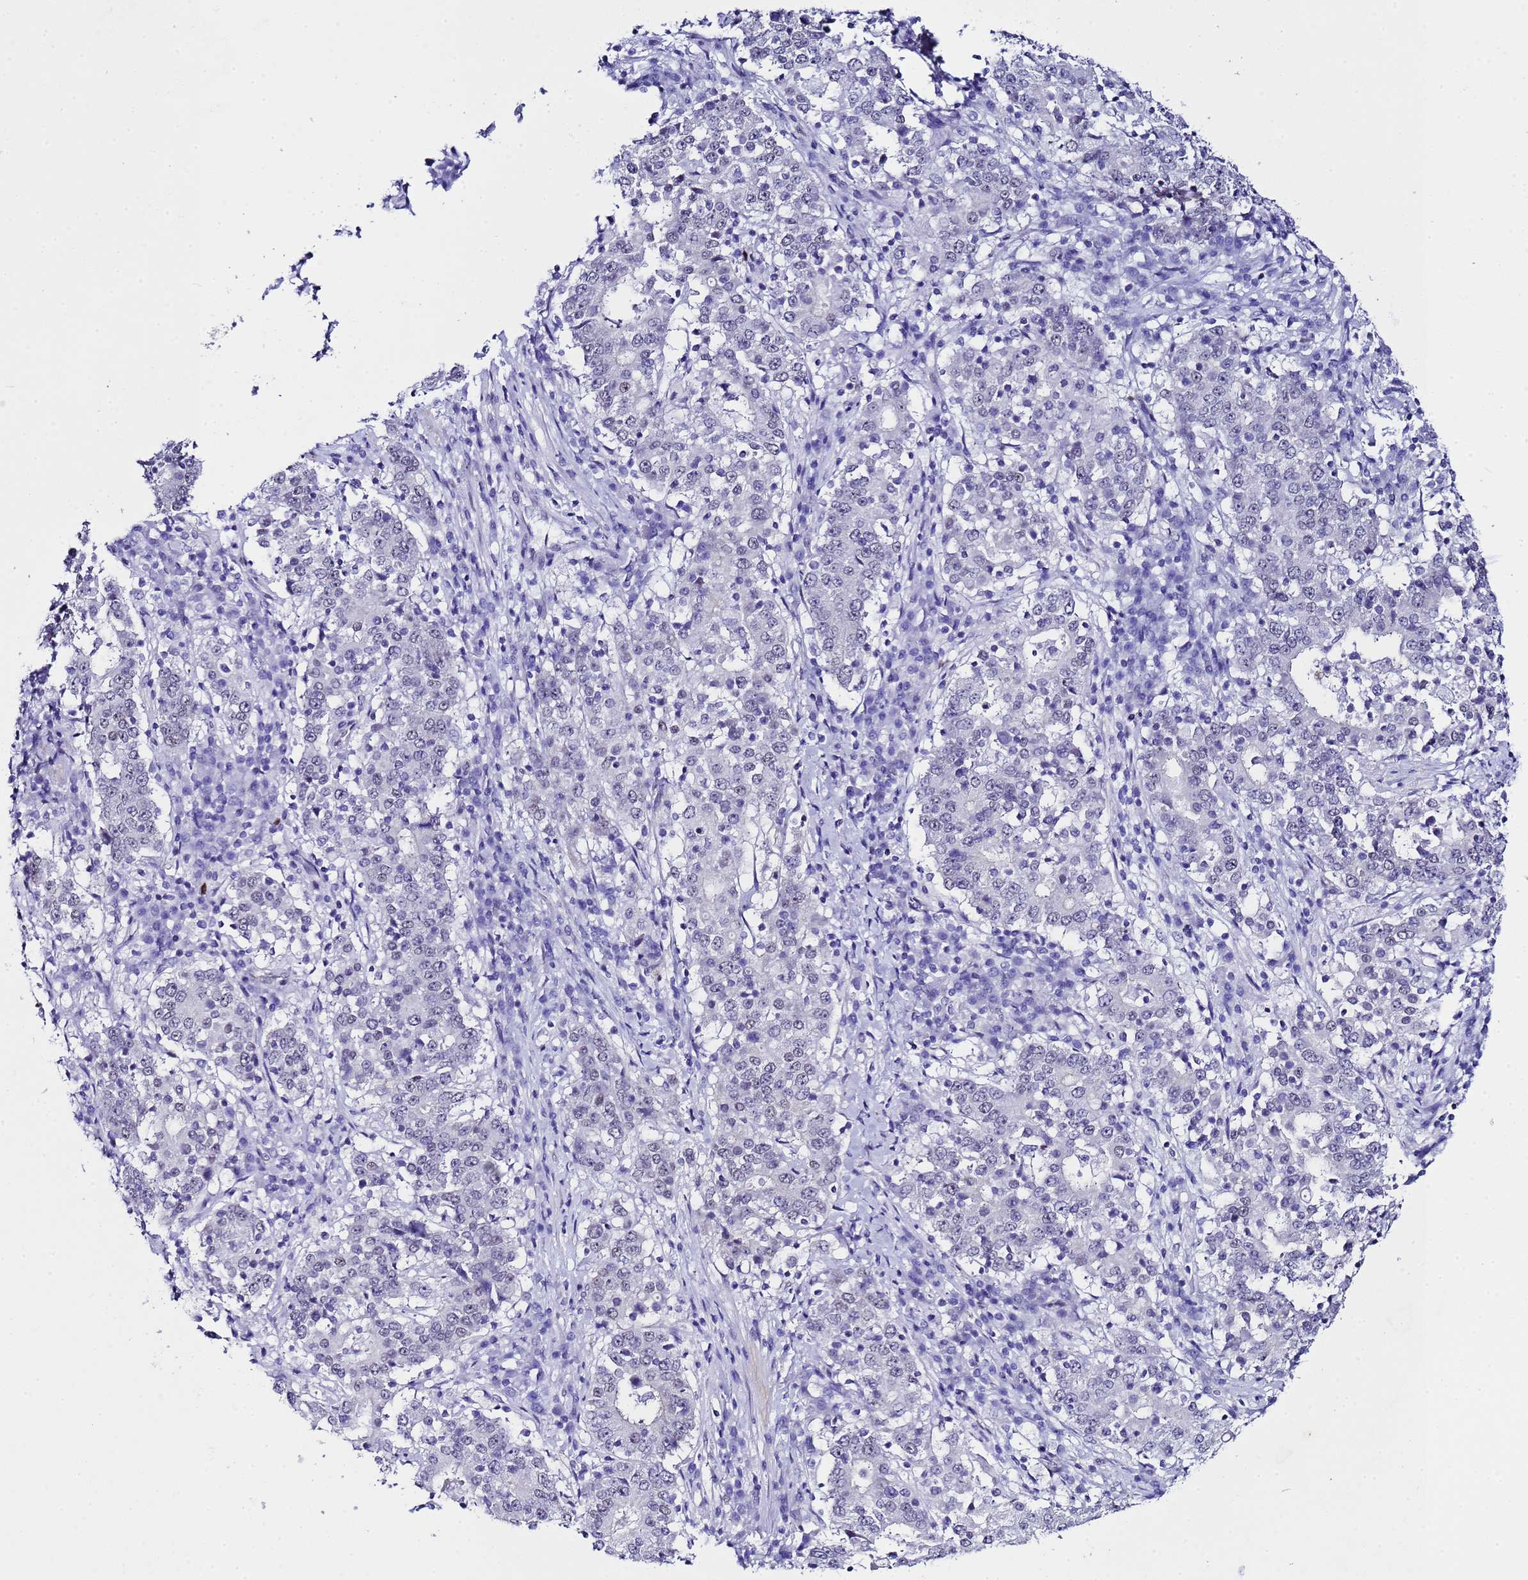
{"staining": {"intensity": "negative", "quantity": "none", "location": "none"}, "tissue": "stomach cancer", "cell_type": "Tumor cells", "image_type": "cancer", "snomed": [{"axis": "morphology", "description": "Adenocarcinoma, NOS"}, {"axis": "topography", "description": "Stomach"}], "caption": "A photomicrograph of adenocarcinoma (stomach) stained for a protein demonstrates no brown staining in tumor cells.", "gene": "BCL7A", "patient": {"sex": "male", "age": 59}}